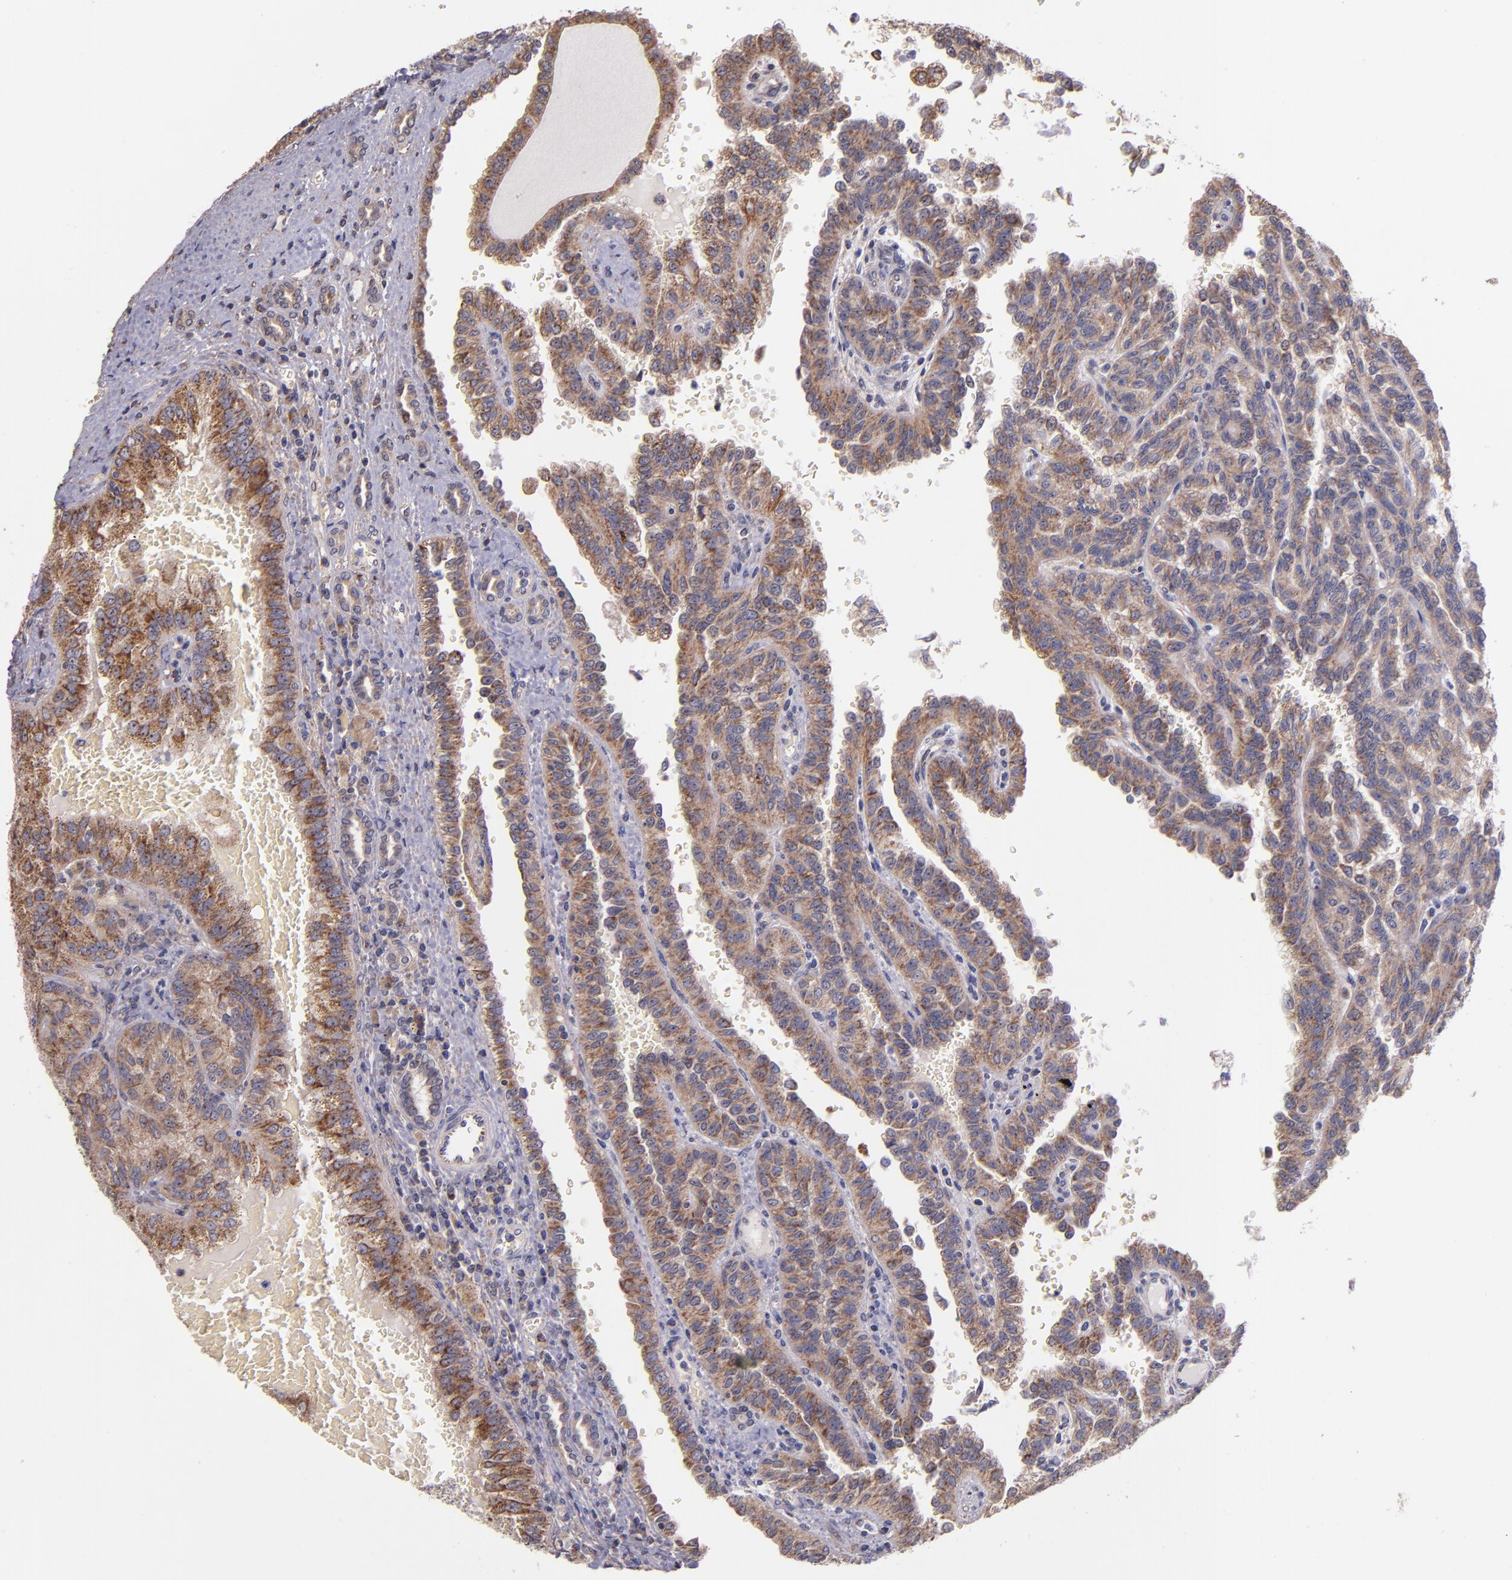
{"staining": {"intensity": "moderate", "quantity": ">75%", "location": "cytoplasmic/membranous"}, "tissue": "renal cancer", "cell_type": "Tumor cells", "image_type": "cancer", "snomed": [{"axis": "morphology", "description": "Inflammation, NOS"}, {"axis": "morphology", "description": "Adenocarcinoma, NOS"}, {"axis": "topography", "description": "Kidney"}], "caption": "The immunohistochemical stain shows moderate cytoplasmic/membranous positivity in tumor cells of renal cancer (adenocarcinoma) tissue.", "gene": "SHC1", "patient": {"sex": "male", "age": 68}}